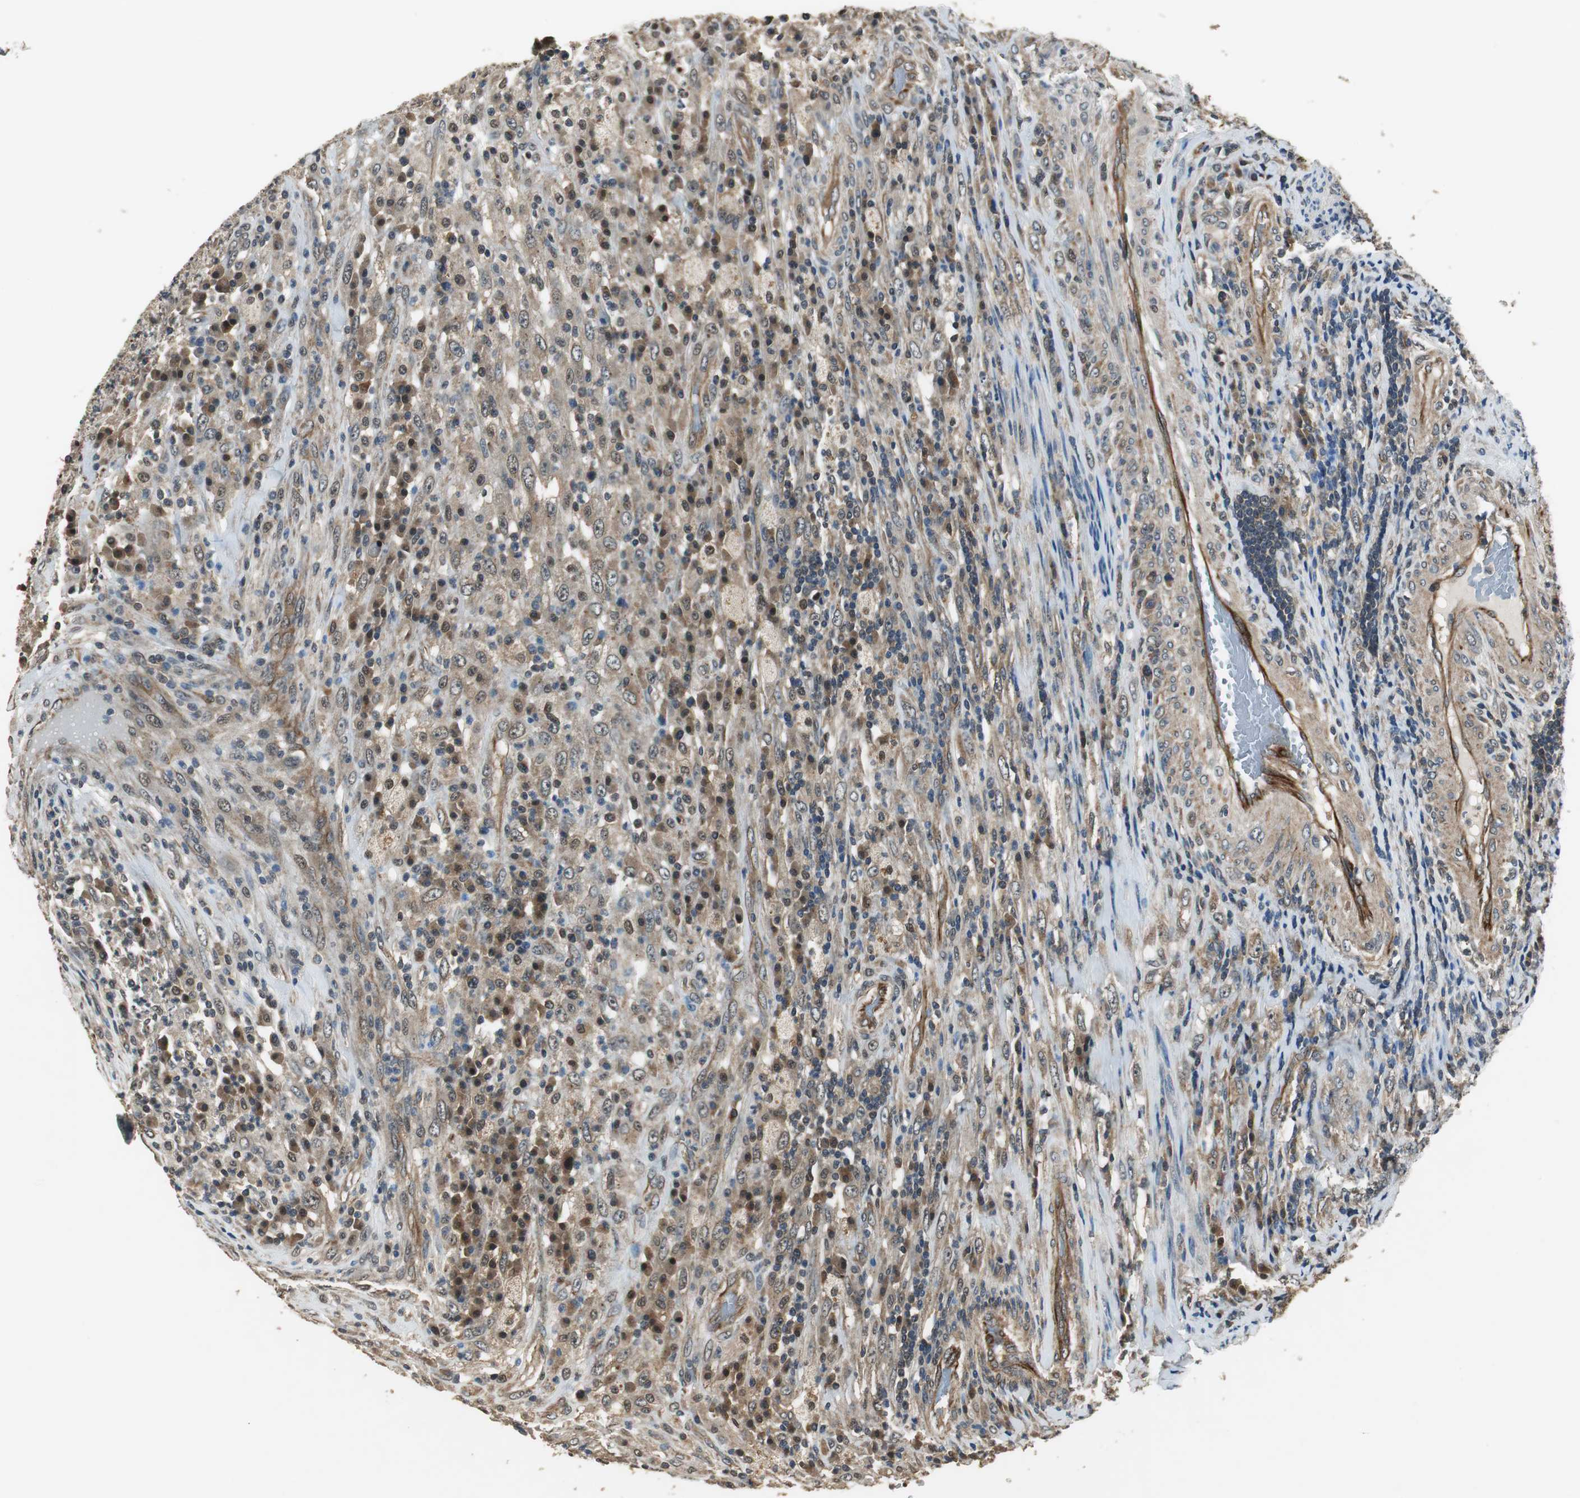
{"staining": {"intensity": "moderate", "quantity": "25%-75%", "location": "cytoplasmic/membranous"}, "tissue": "testis cancer", "cell_type": "Tumor cells", "image_type": "cancer", "snomed": [{"axis": "morphology", "description": "Necrosis, NOS"}, {"axis": "morphology", "description": "Carcinoma, Embryonal, NOS"}, {"axis": "topography", "description": "Testis"}], "caption": "IHC of human testis cancer shows medium levels of moderate cytoplasmic/membranous staining in about 25%-75% of tumor cells.", "gene": "PSMB4", "patient": {"sex": "male", "age": 19}}